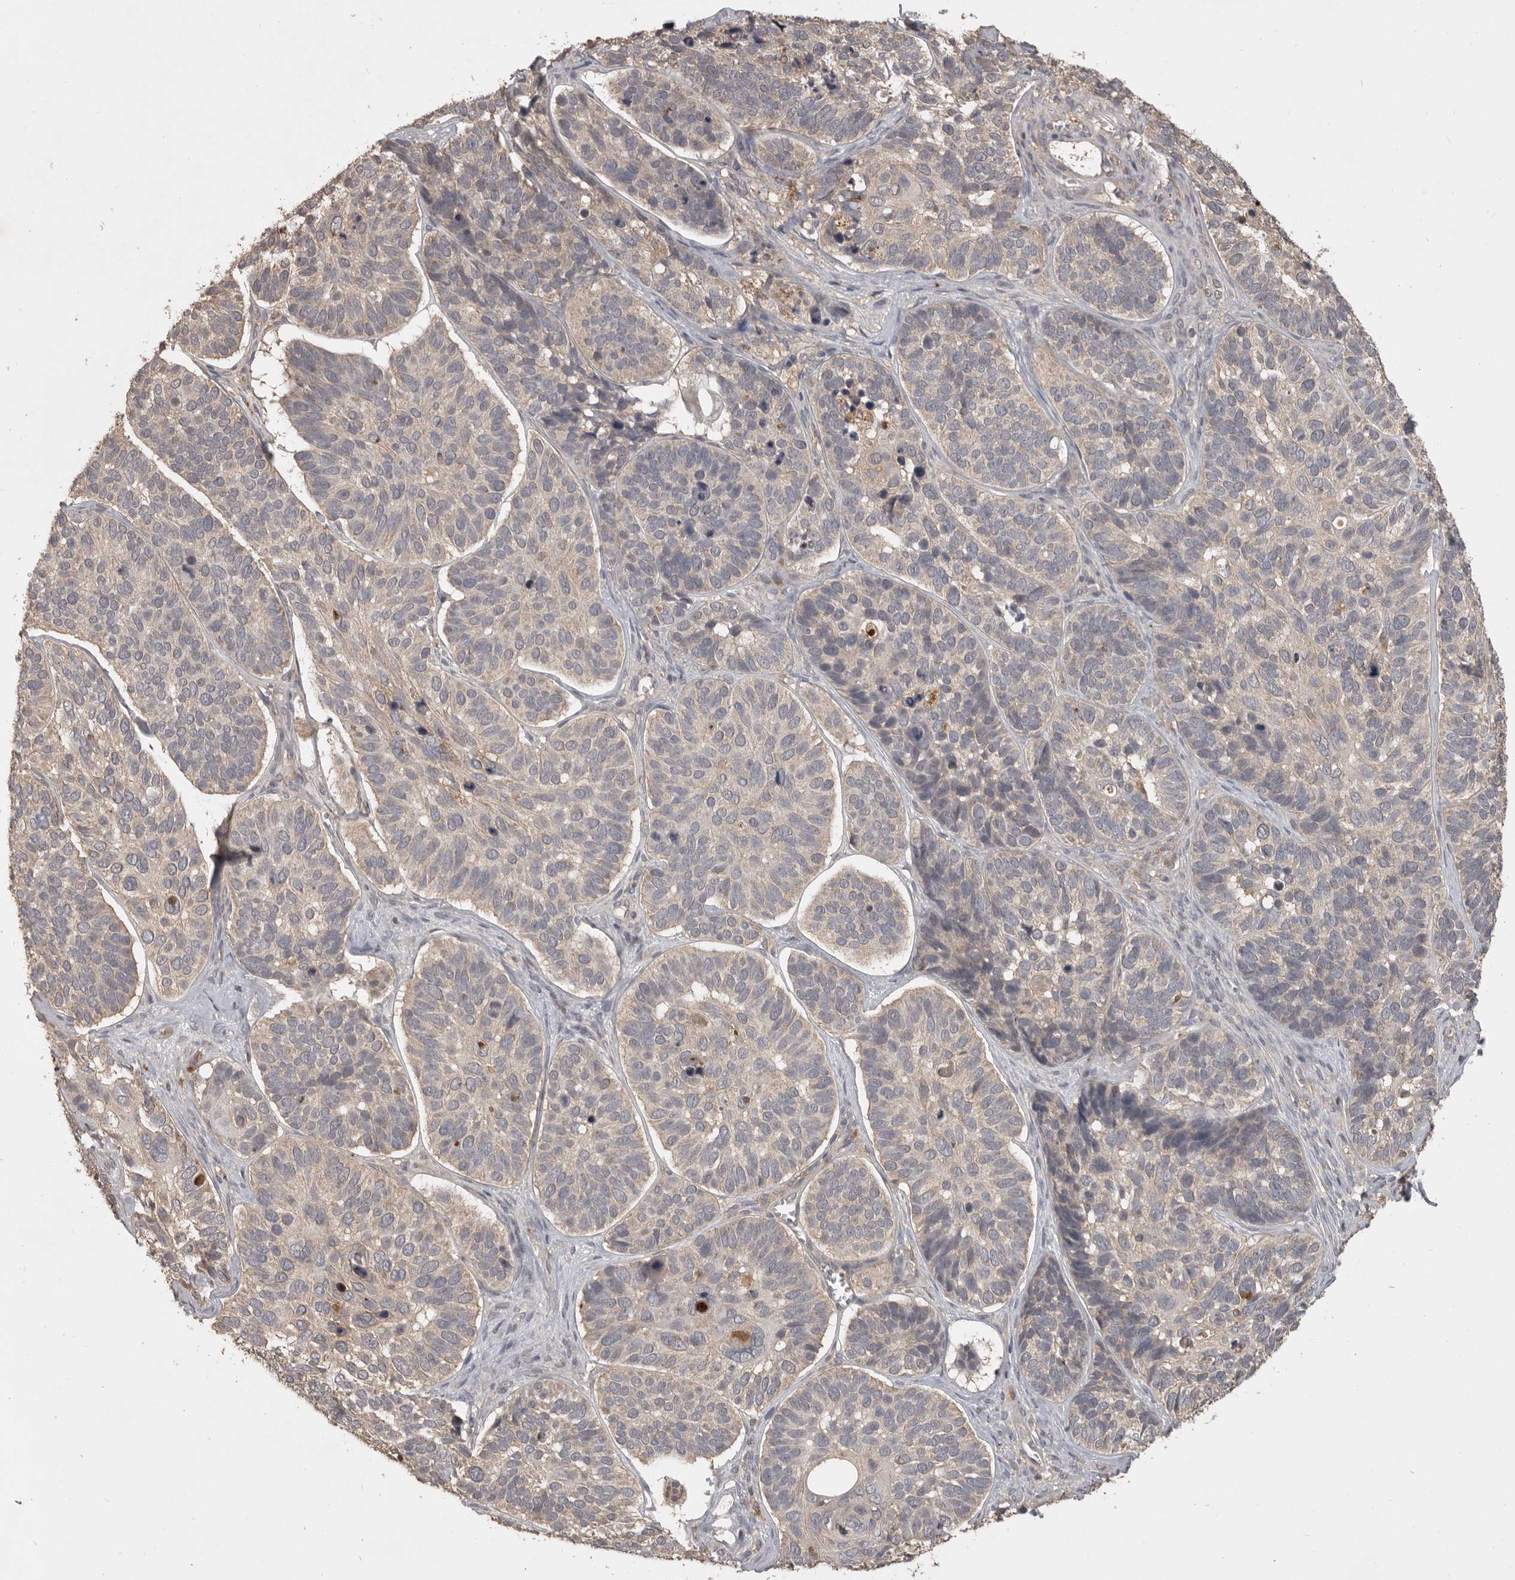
{"staining": {"intensity": "weak", "quantity": "25%-75%", "location": "cytoplasmic/membranous"}, "tissue": "skin cancer", "cell_type": "Tumor cells", "image_type": "cancer", "snomed": [{"axis": "morphology", "description": "Basal cell carcinoma"}, {"axis": "topography", "description": "Skin"}], "caption": "Human skin cancer stained with a brown dye reveals weak cytoplasmic/membranous positive positivity in approximately 25%-75% of tumor cells.", "gene": "ADAMTS4", "patient": {"sex": "male", "age": 62}}